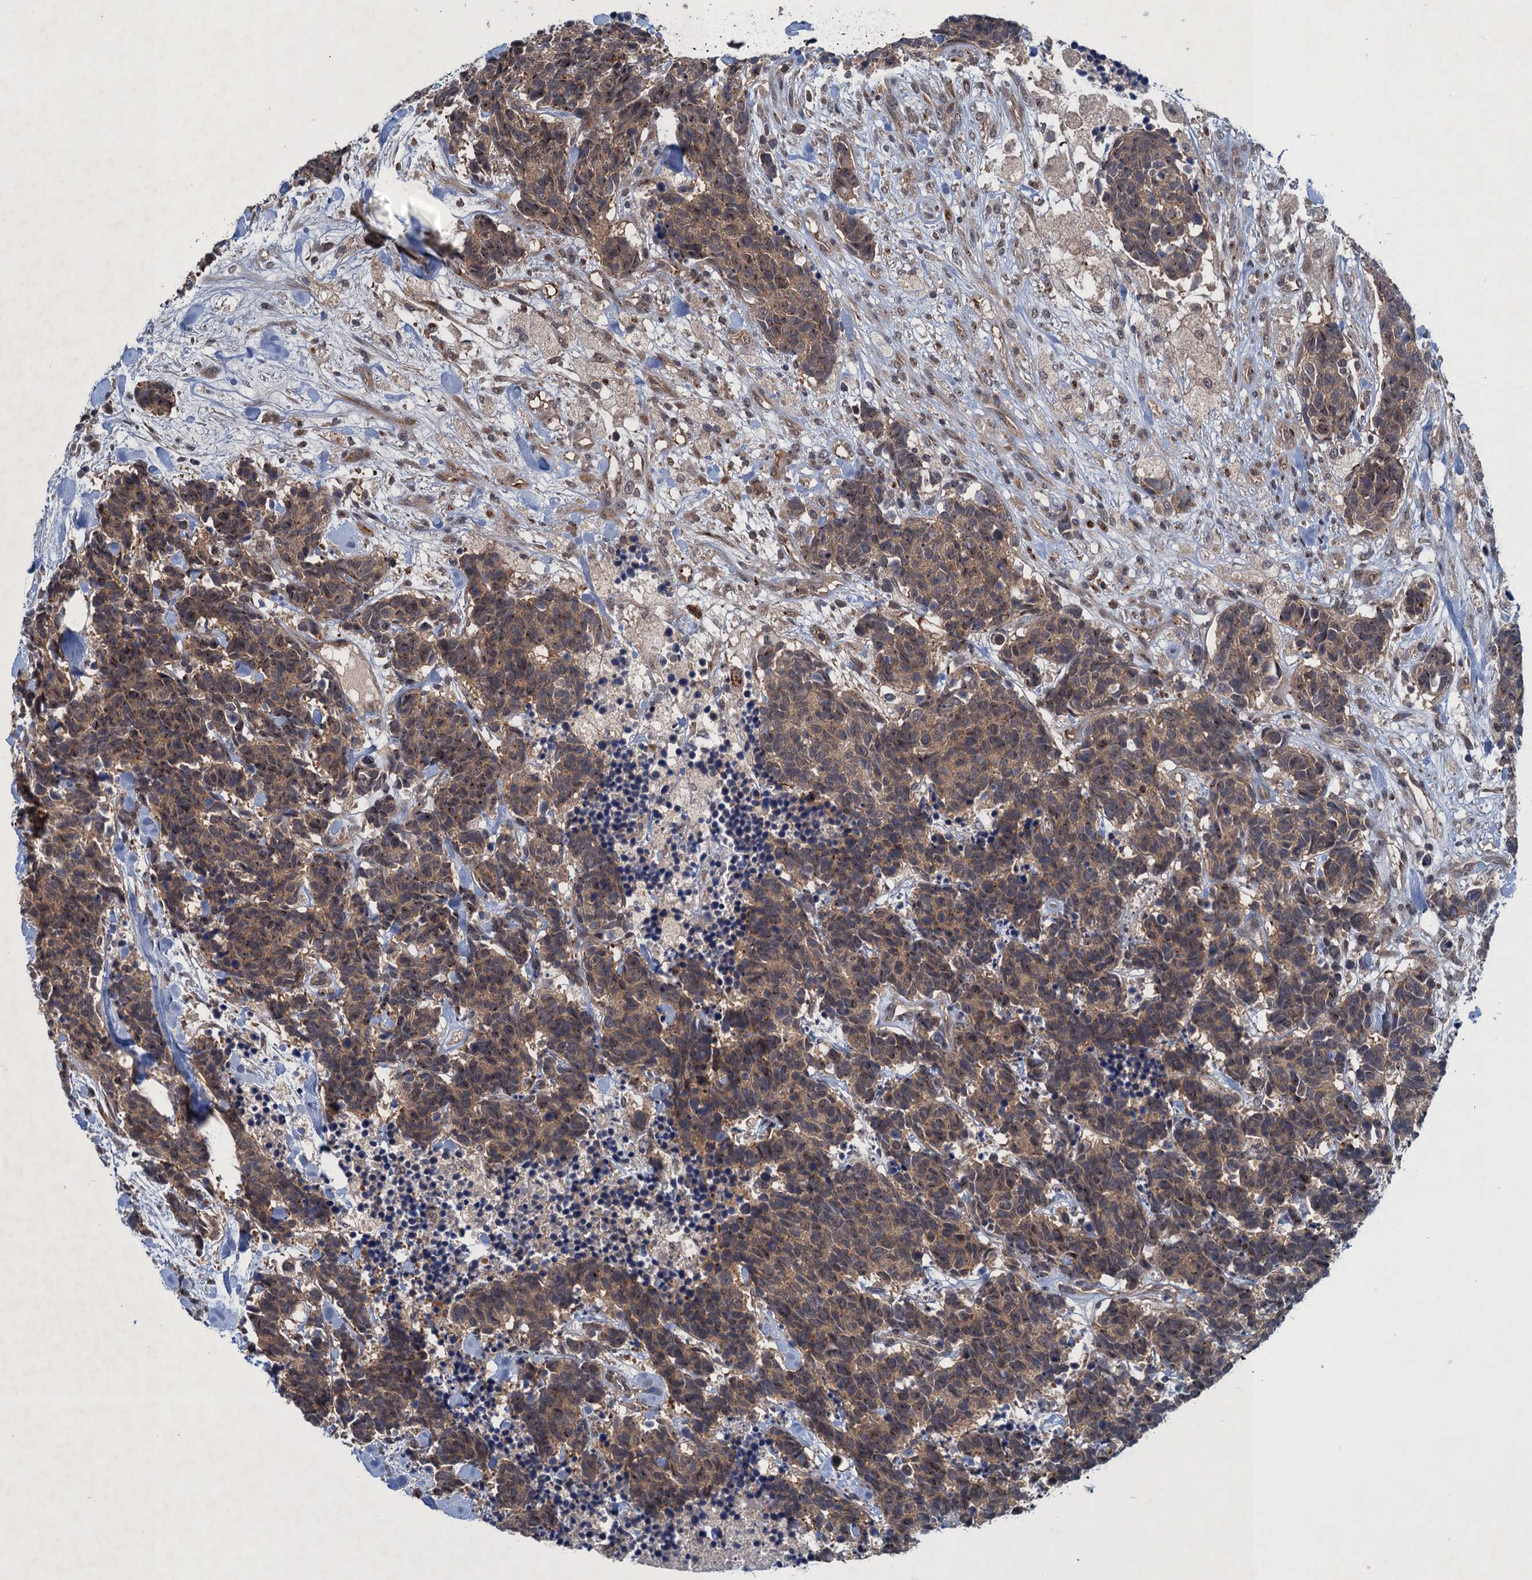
{"staining": {"intensity": "moderate", "quantity": ">75%", "location": "cytoplasmic/membranous"}, "tissue": "carcinoid", "cell_type": "Tumor cells", "image_type": "cancer", "snomed": [{"axis": "morphology", "description": "Carcinoma, NOS"}, {"axis": "morphology", "description": "Carcinoid, malignant, NOS"}, {"axis": "topography", "description": "Prostate"}], "caption": "A micrograph of human malignant carcinoid stained for a protein exhibits moderate cytoplasmic/membranous brown staining in tumor cells.", "gene": "RNF165", "patient": {"sex": "male", "age": 57}}